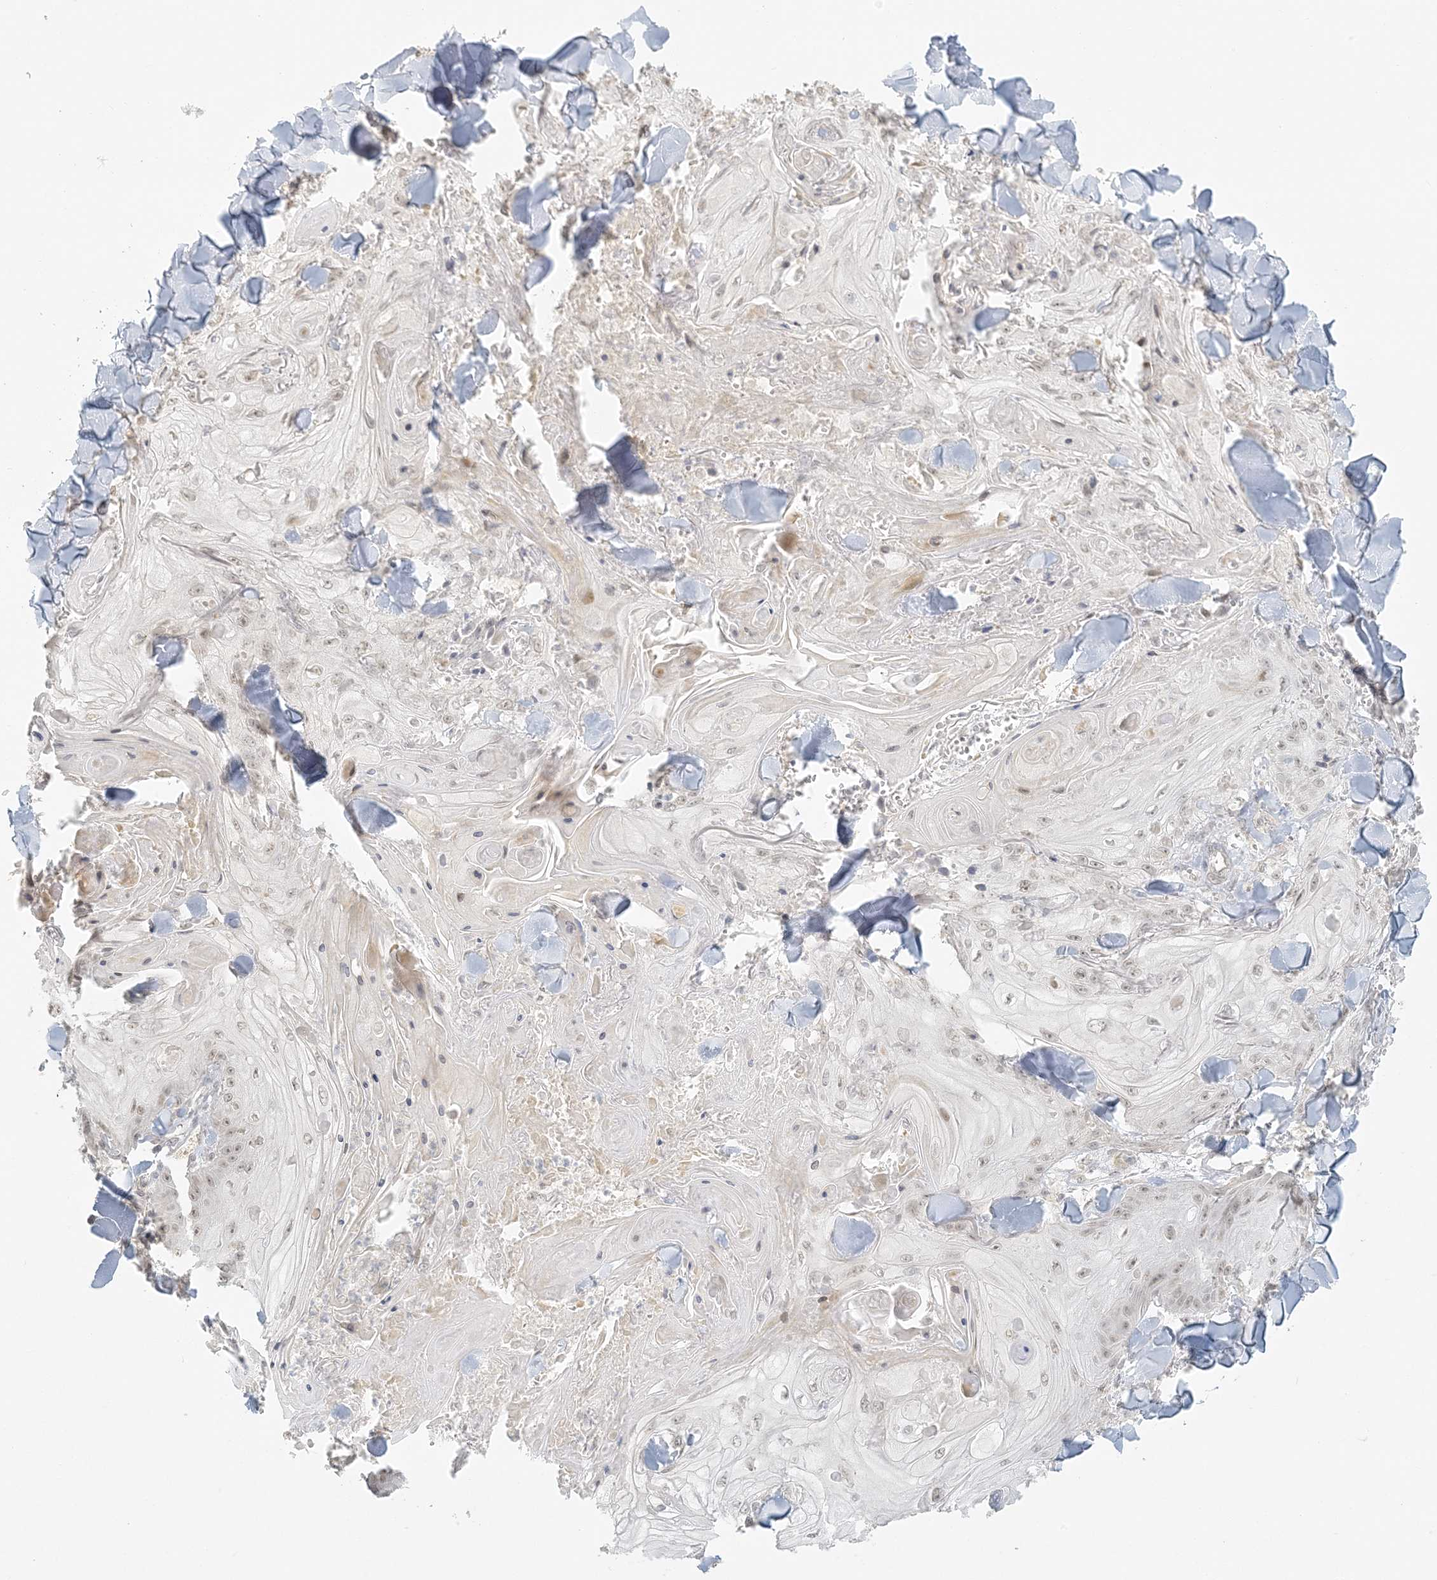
{"staining": {"intensity": "negative", "quantity": "none", "location": "none"}, "tissue": "skin cancer", "cell_type": "Tumor cells", "image_type": "cancer", "snomed": [{"axis": "morphology", "description": "Squamous cell carcinoma, NOS"}, {"axis": "topography", "description": "Skin"}], "caption": "IHC of human skin cancer (squamous cell carcinoma) shows no positivity in tumor cells.", "gene": "LIPT1", "patient": {"sex": "male", "age": 74}}